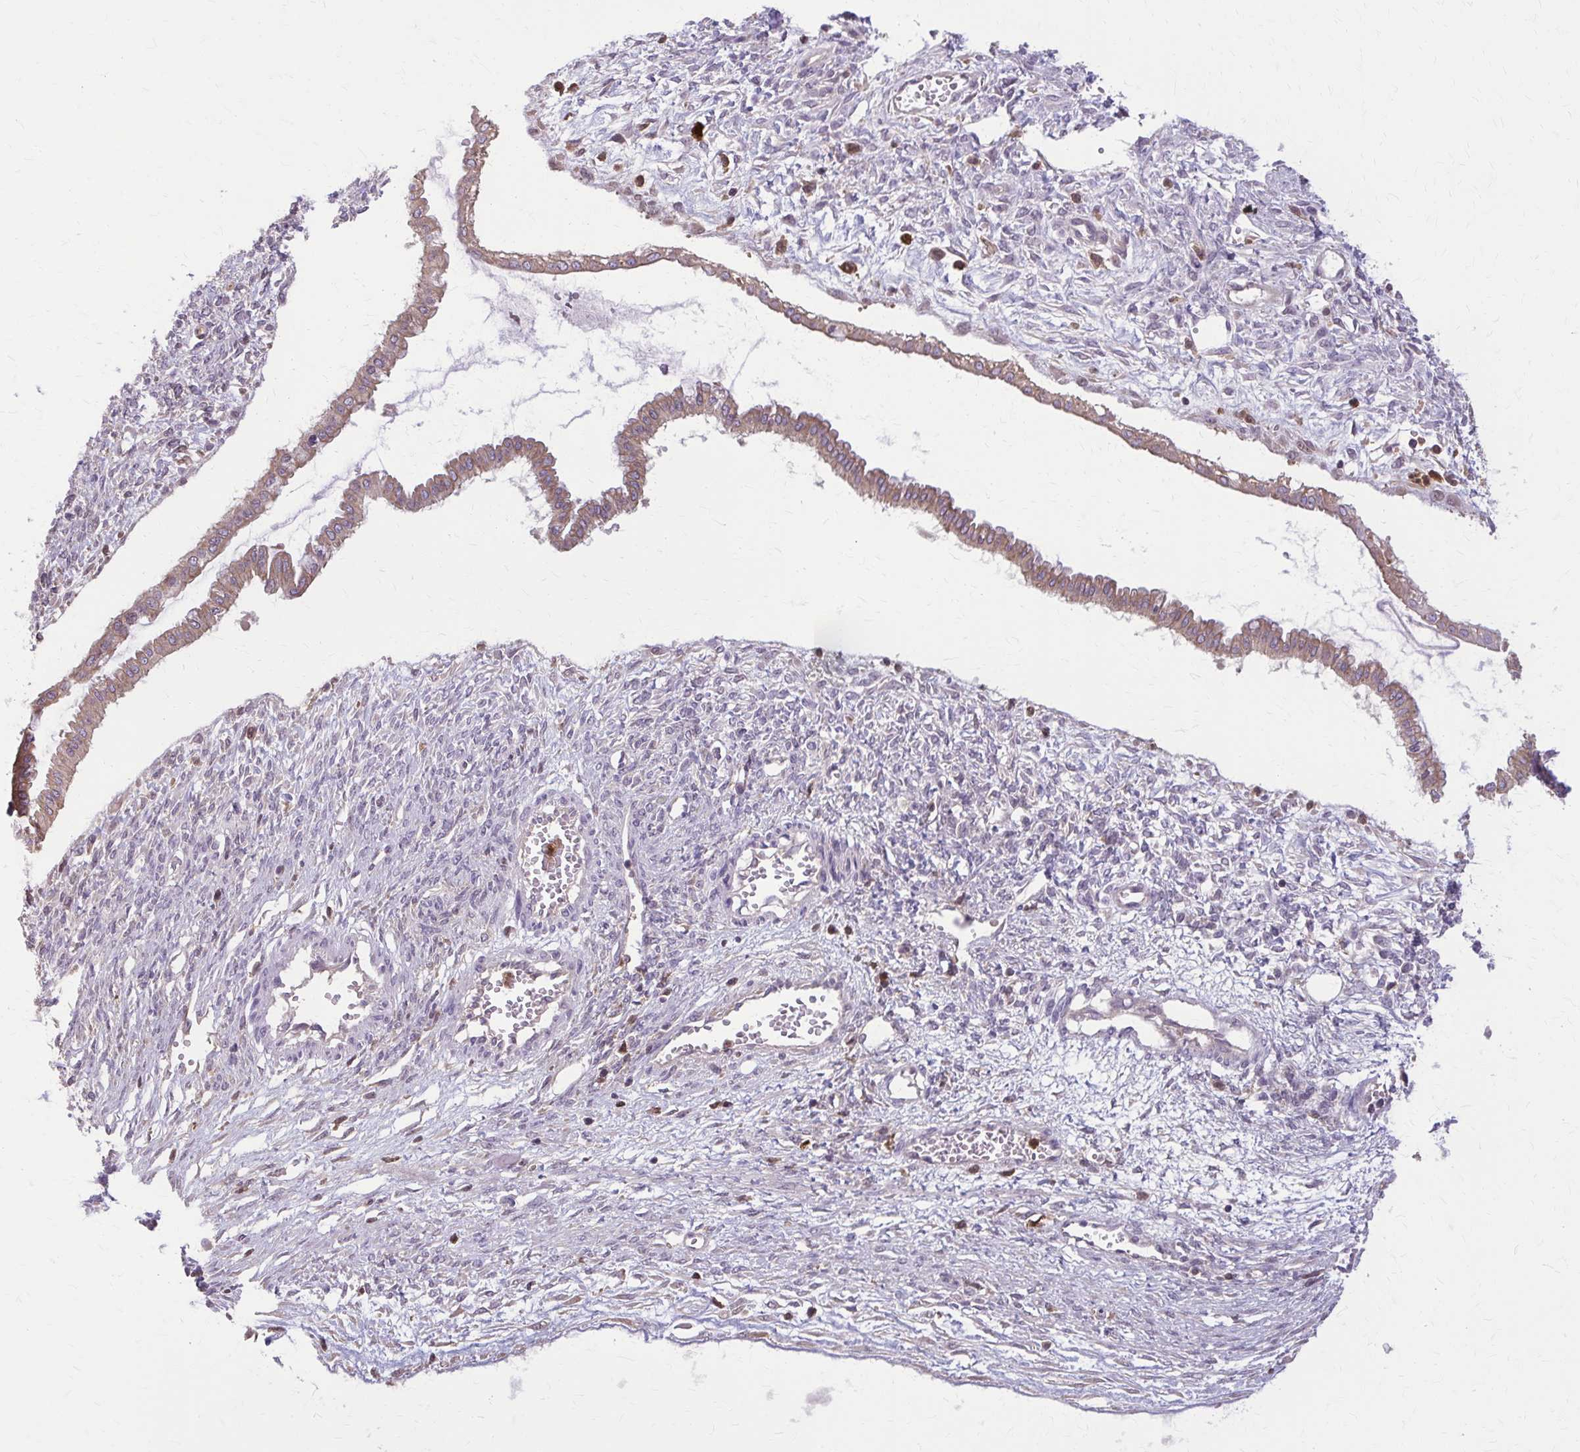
{"staining": {"intensity": "moderate", "quantity": ">75%", "location": "cytoplasmic/membranous"}, "tissue": "ovarian cancer", "cell_type": "Tumor cells", "image_type": "cancer", "snomed": [{"axis": "morphology", "description": "Cystadenocarcinoma, mucinous, NOS"}, {"axis": "topography", "description": "Ovary"}], "caption": "Immunohistochemistry (IHC) histopathology image of neoplastic tissue: ovarian mucinous cystadenocarcinoma stained using IHC demonstrates medium levels of moderate protein expression localized specifically in the cytoplasmic/membranous of tumor cells, appearing as a cytoplasmic/membranous brown color.", "gene": "NRBF2", "patient": {"sex": "female", "age": 73}}